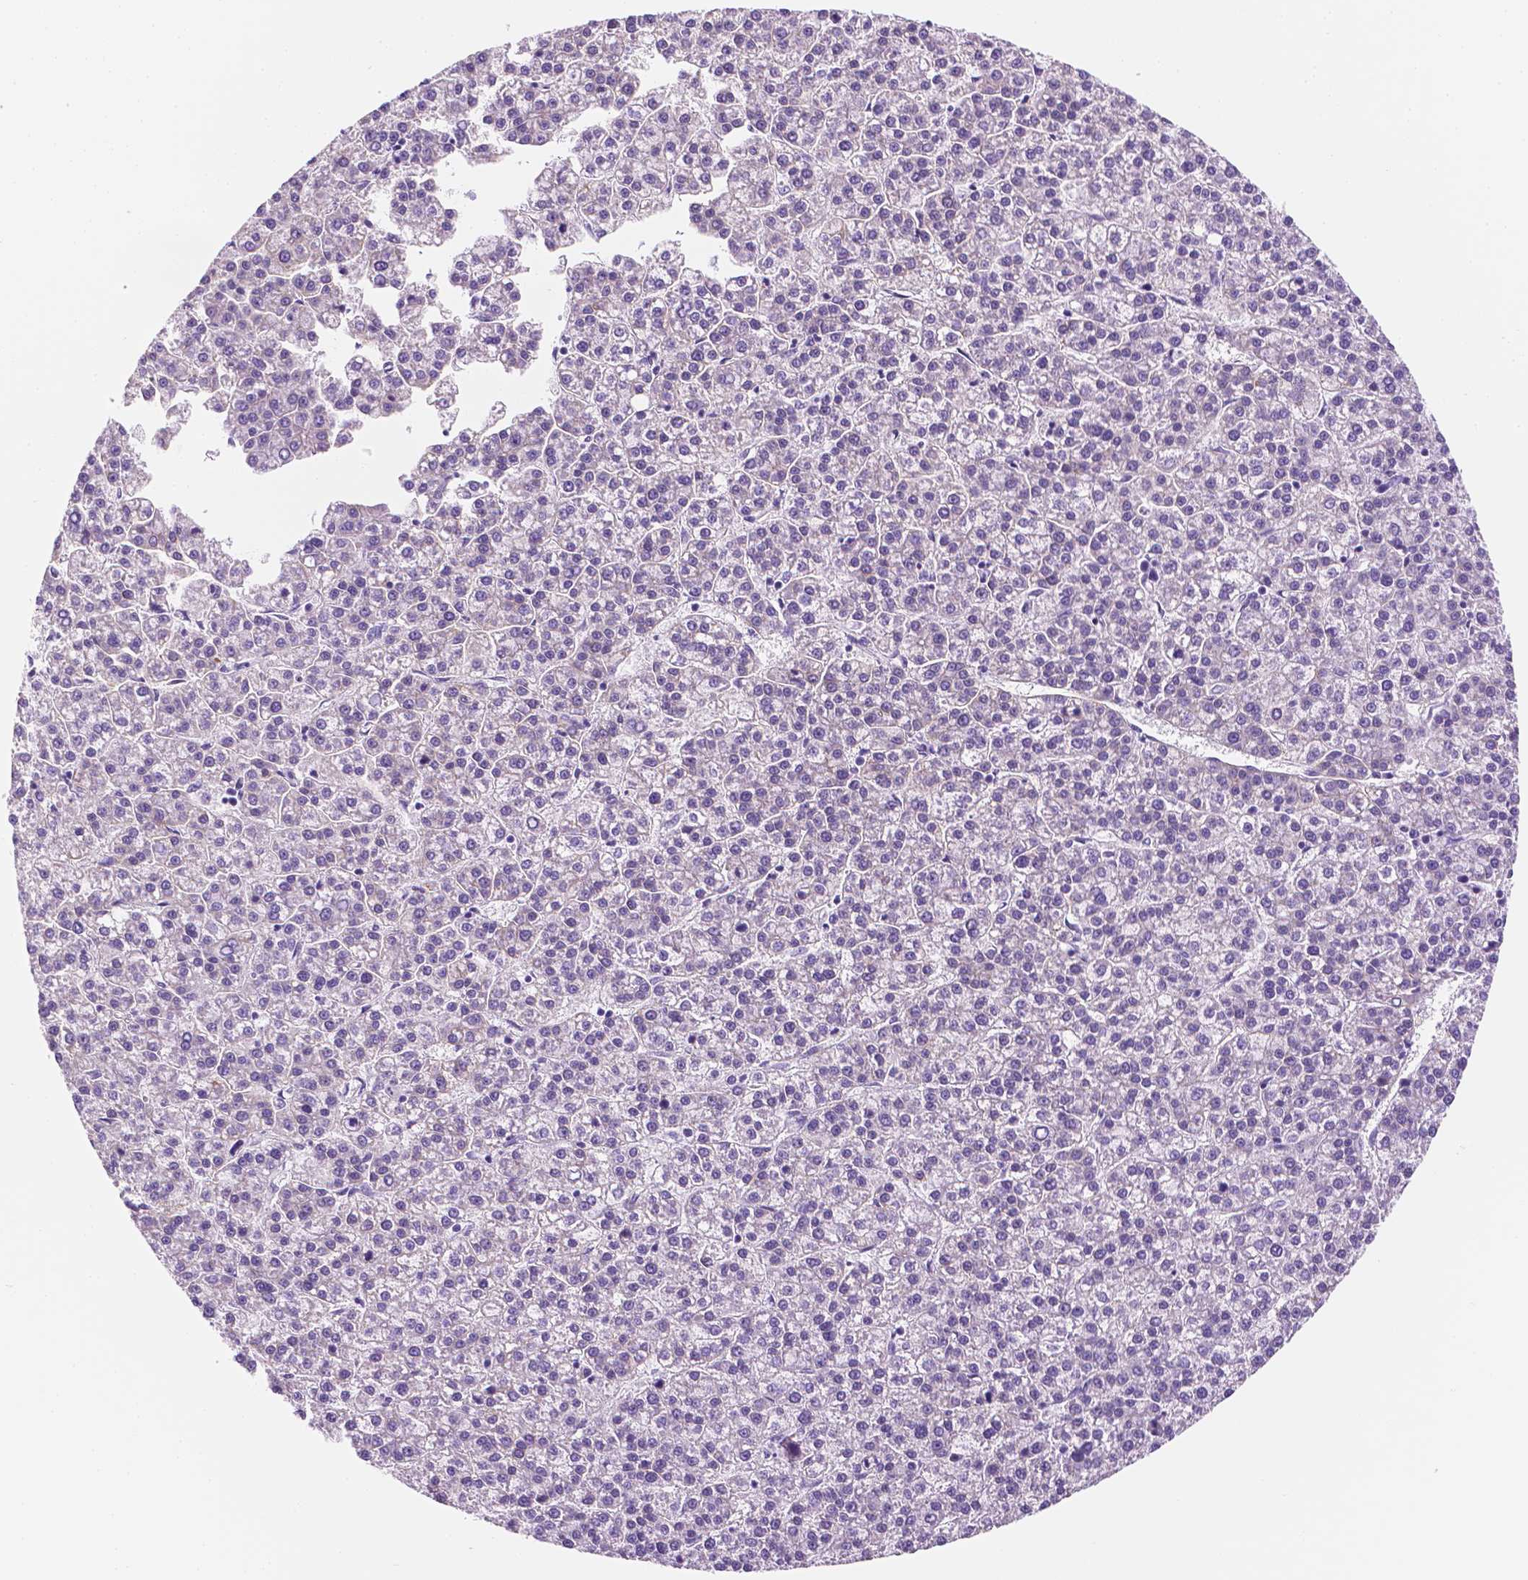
{"staining": {"intensity": "negative", "quantity": "none", "location": "none"}, "tissue": "liver cancer", "cell_type": "Tumor cells", "image_type": "cancer", "snomed": [{"axis": "morphology", "description": "Carcinoma, Hepatocellular, NOS"}, {"axis": "topography", "description": "Liver"}], "caption": "Tumor cells show no significant protein positivity in hepatocellular carcinoma (liver).", "gene": "PPL", "patient": {"sex": "female", "age": 58}}